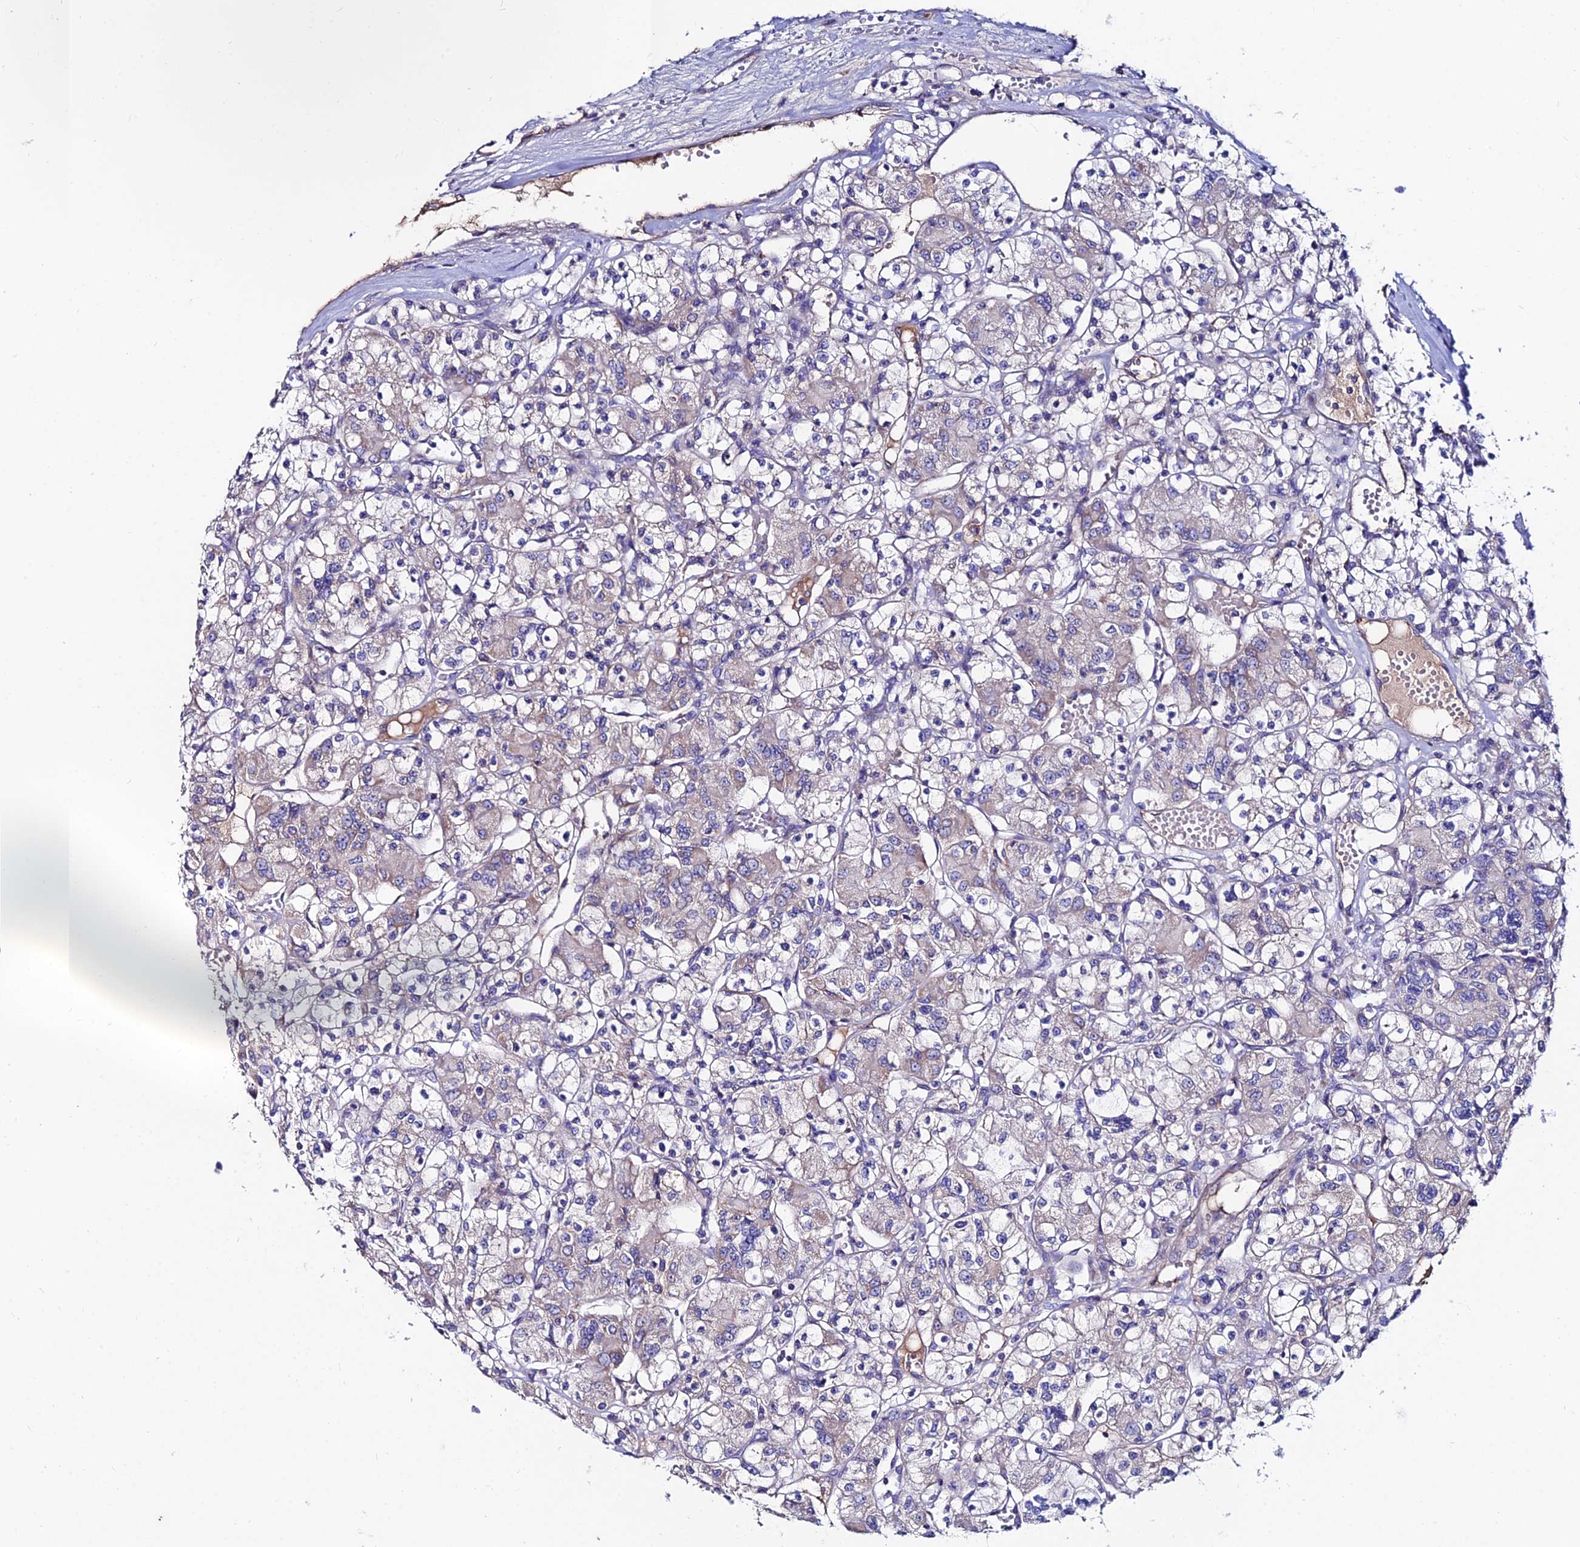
{"staining": {"intensity": "negative", "quantity": "none", "location": "none"}, "tissue": "renal cancer", "cell_type": "Tumor cells", "image_type": "cancer", "snomed": [{"axis": "morphology", "description": "Adenocarcinoma, NOS"}, {"axis": "topography", "description": "Kidney"}], "caption": "DAB immunohistochemical staining of human renal cancer (adenocarcinoma) displays no significant staining in tumor cells. (Stains: DAB (3,3'-diaminobenzidine) immunohistochemistry (IHC) with hematoxylin counter stain, Microscopy: brightfield microscopy at high magnification).", "gene": "SLC25A16", "patient": {"sex": "female", "age": 59}}